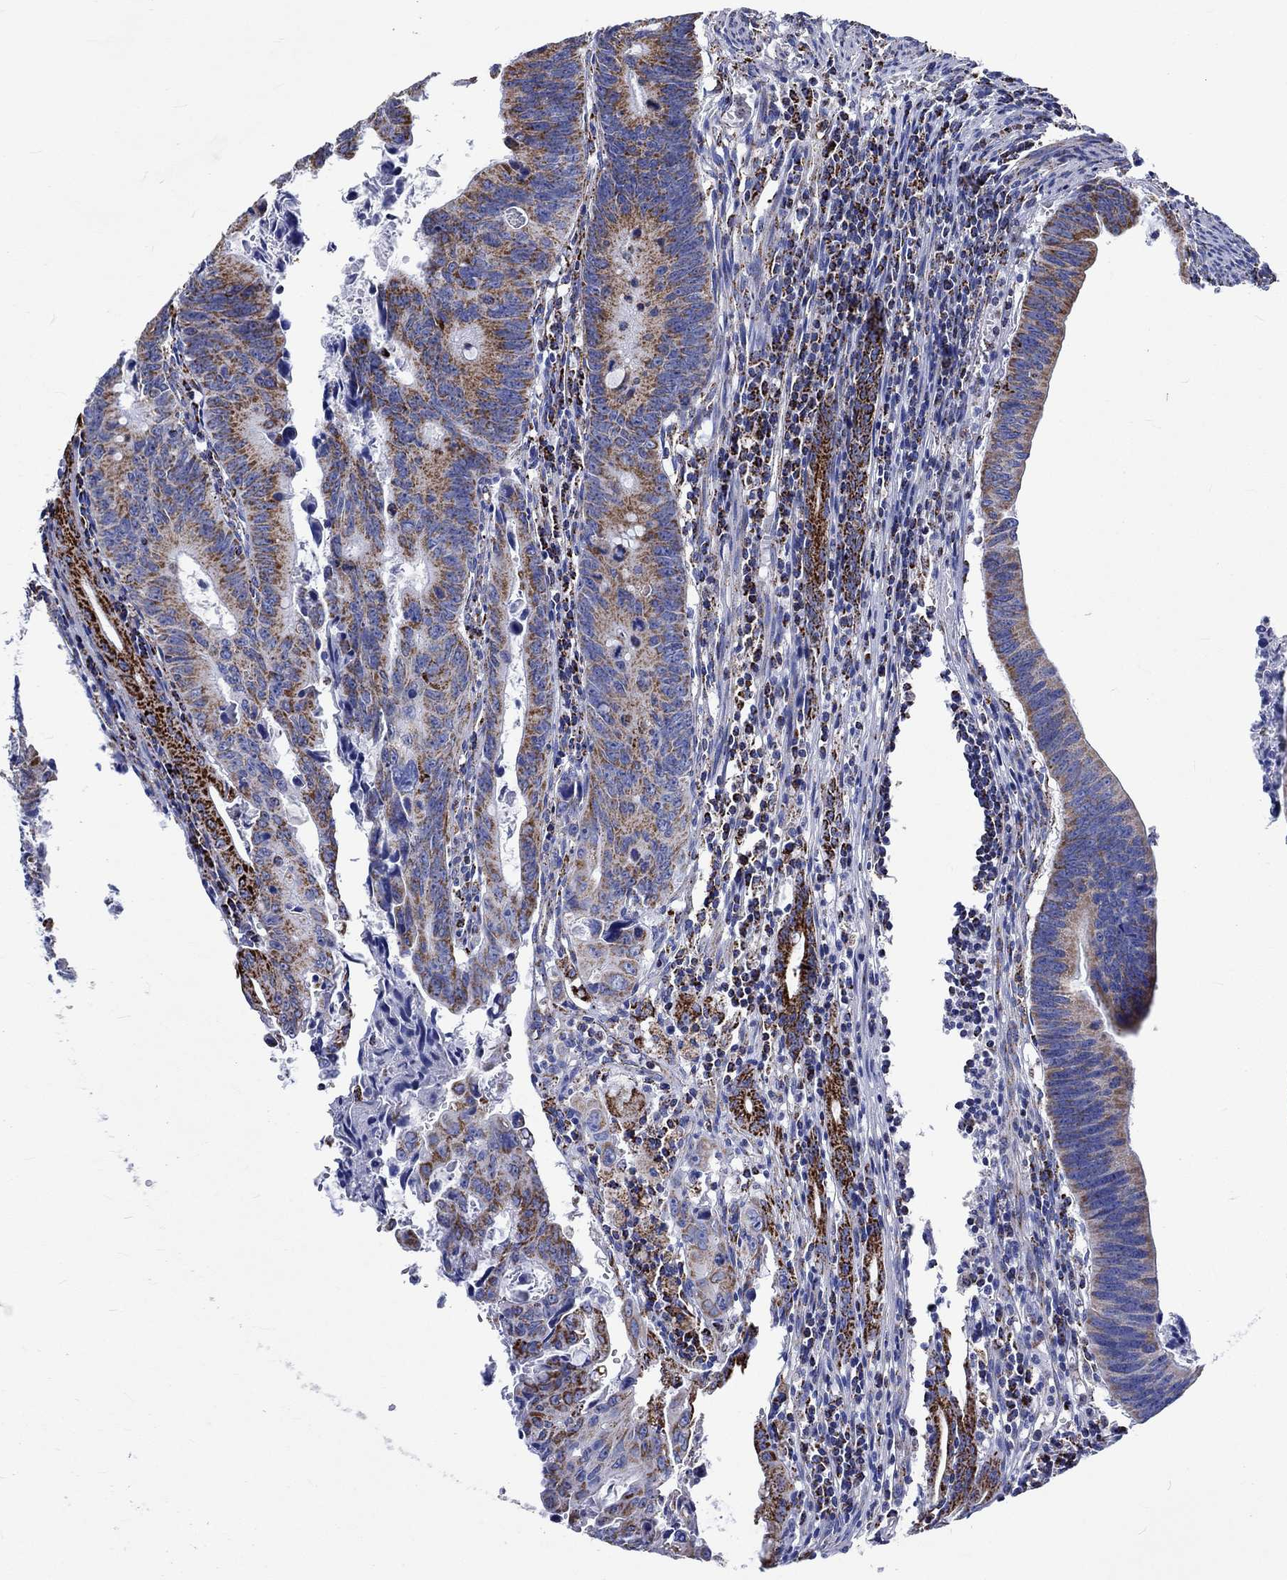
{"staining": {"intensity": "strong", "quantity": "<25%", "location": "cytoplasmic/membranous"}, "tissue": "colorectal cancer", "cell_type": "Tumor cells", "image_type": "cancer", "snomed": [{"axis": "morphology", "description": "Adenocarcinoma, NOS"}, {"axis": "topography", "description": "Colon"}], "caption": "Immunohistochemistry photomicrograph of neoplastic tissue: colorectal cancer (adenocarcinoma) stained using immunohistochemistry (IHC) reveals medium levels of strong protein expression localized specifically in the cytoplasmic/membranous of tumor cells, appearing as a cytoplasmic/membranous brown color.", "gene": "RCE1", "patient": {"sex": "female", "age": 87}}